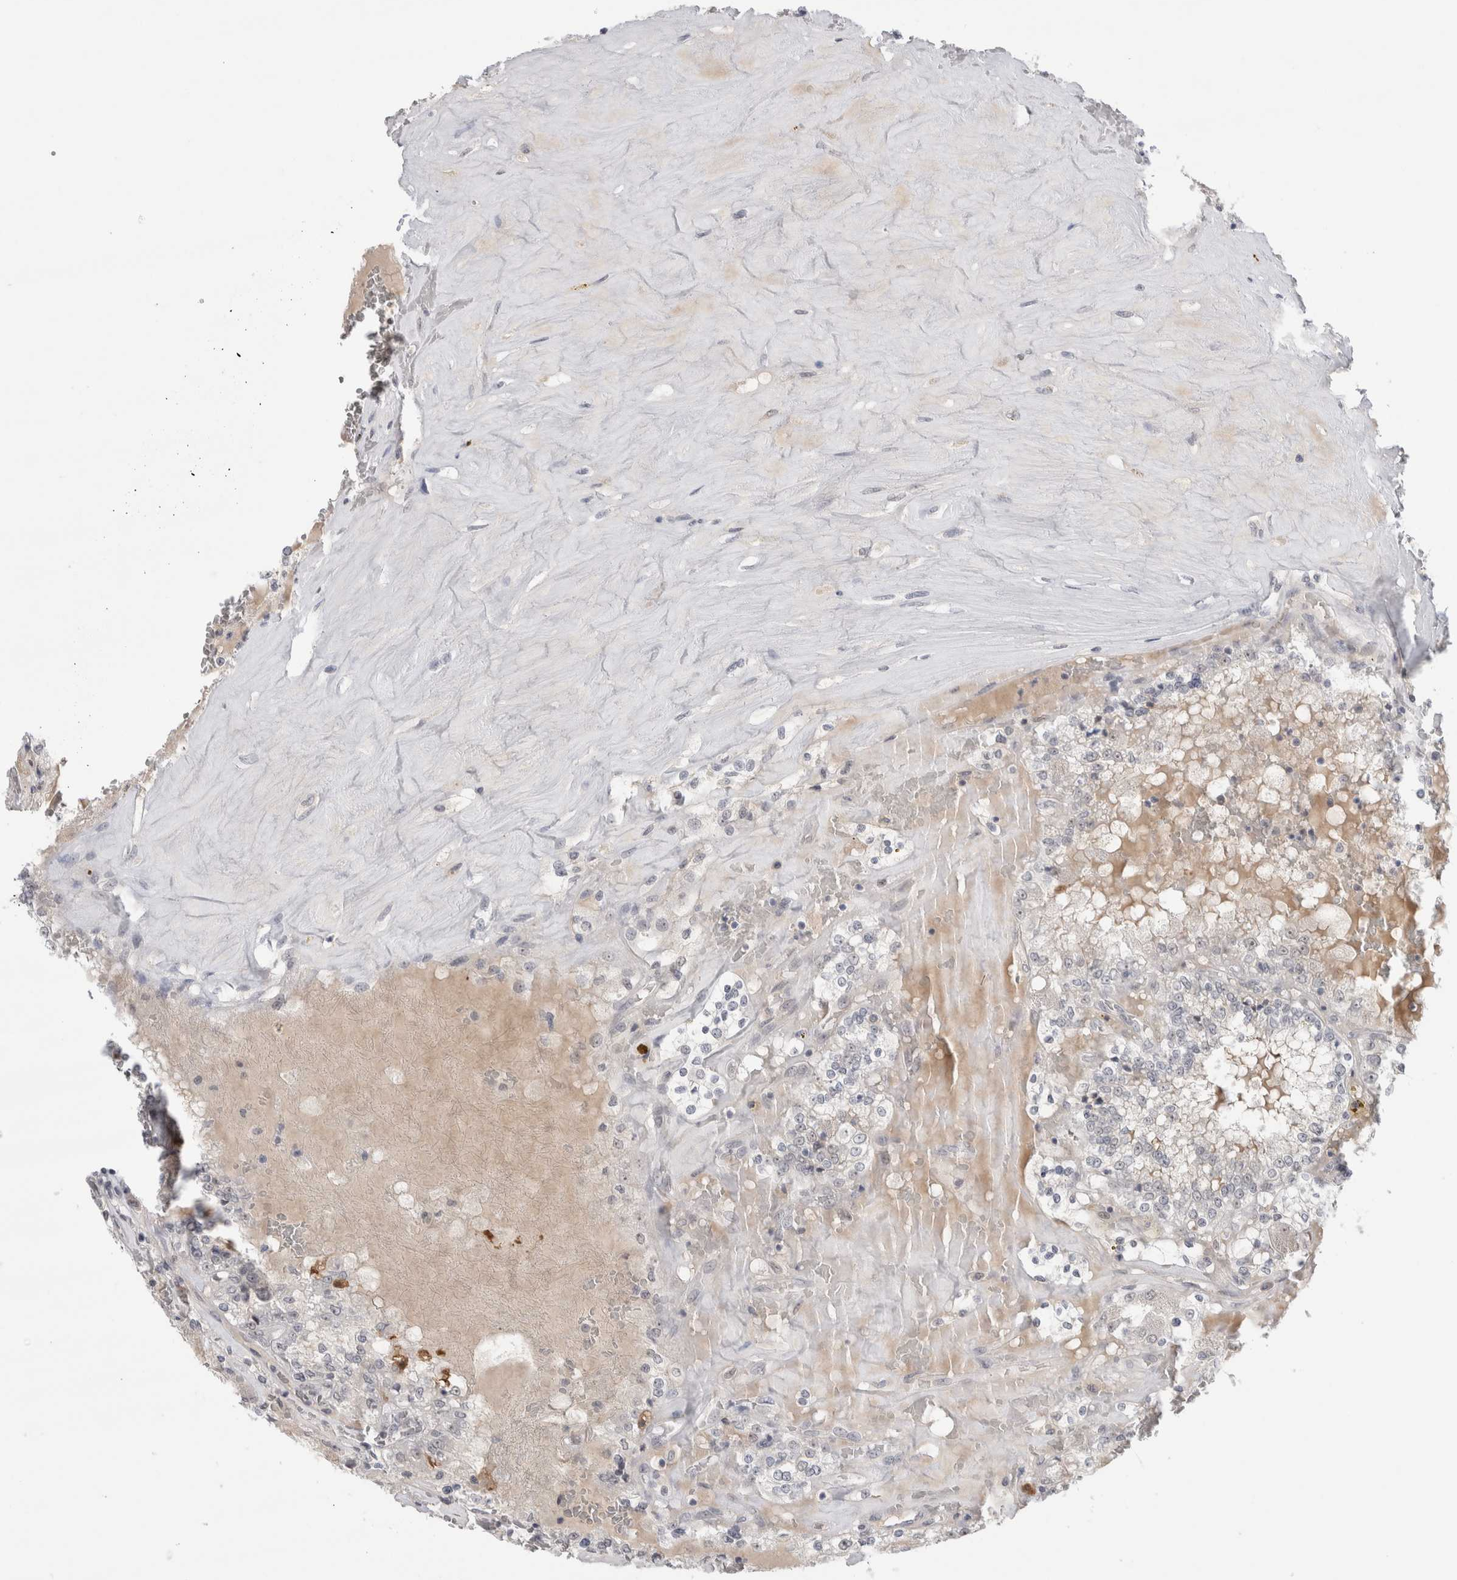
{"staining": {"intensity": "negative", "quantity": "none", "location": "none"}, "tissue": "renal cancer", "cell_type": "Tumor cells", "image_type": "cancer", "snomed": [{"axis": "morphology", "description": "Adenocarcinoma, NOS"}, {"axis": "topography", "description": "Kidney"}], "caption": "Tumor cells are negative for protein expression in human adenocarcinoma (renal). (Brightfield microscopy of DAB (3,3'-diaminobenzidine) immunohistochemistry at high magnification).", "gene": "ZNF24", "patient": {"sex": "female", "age": 56}}